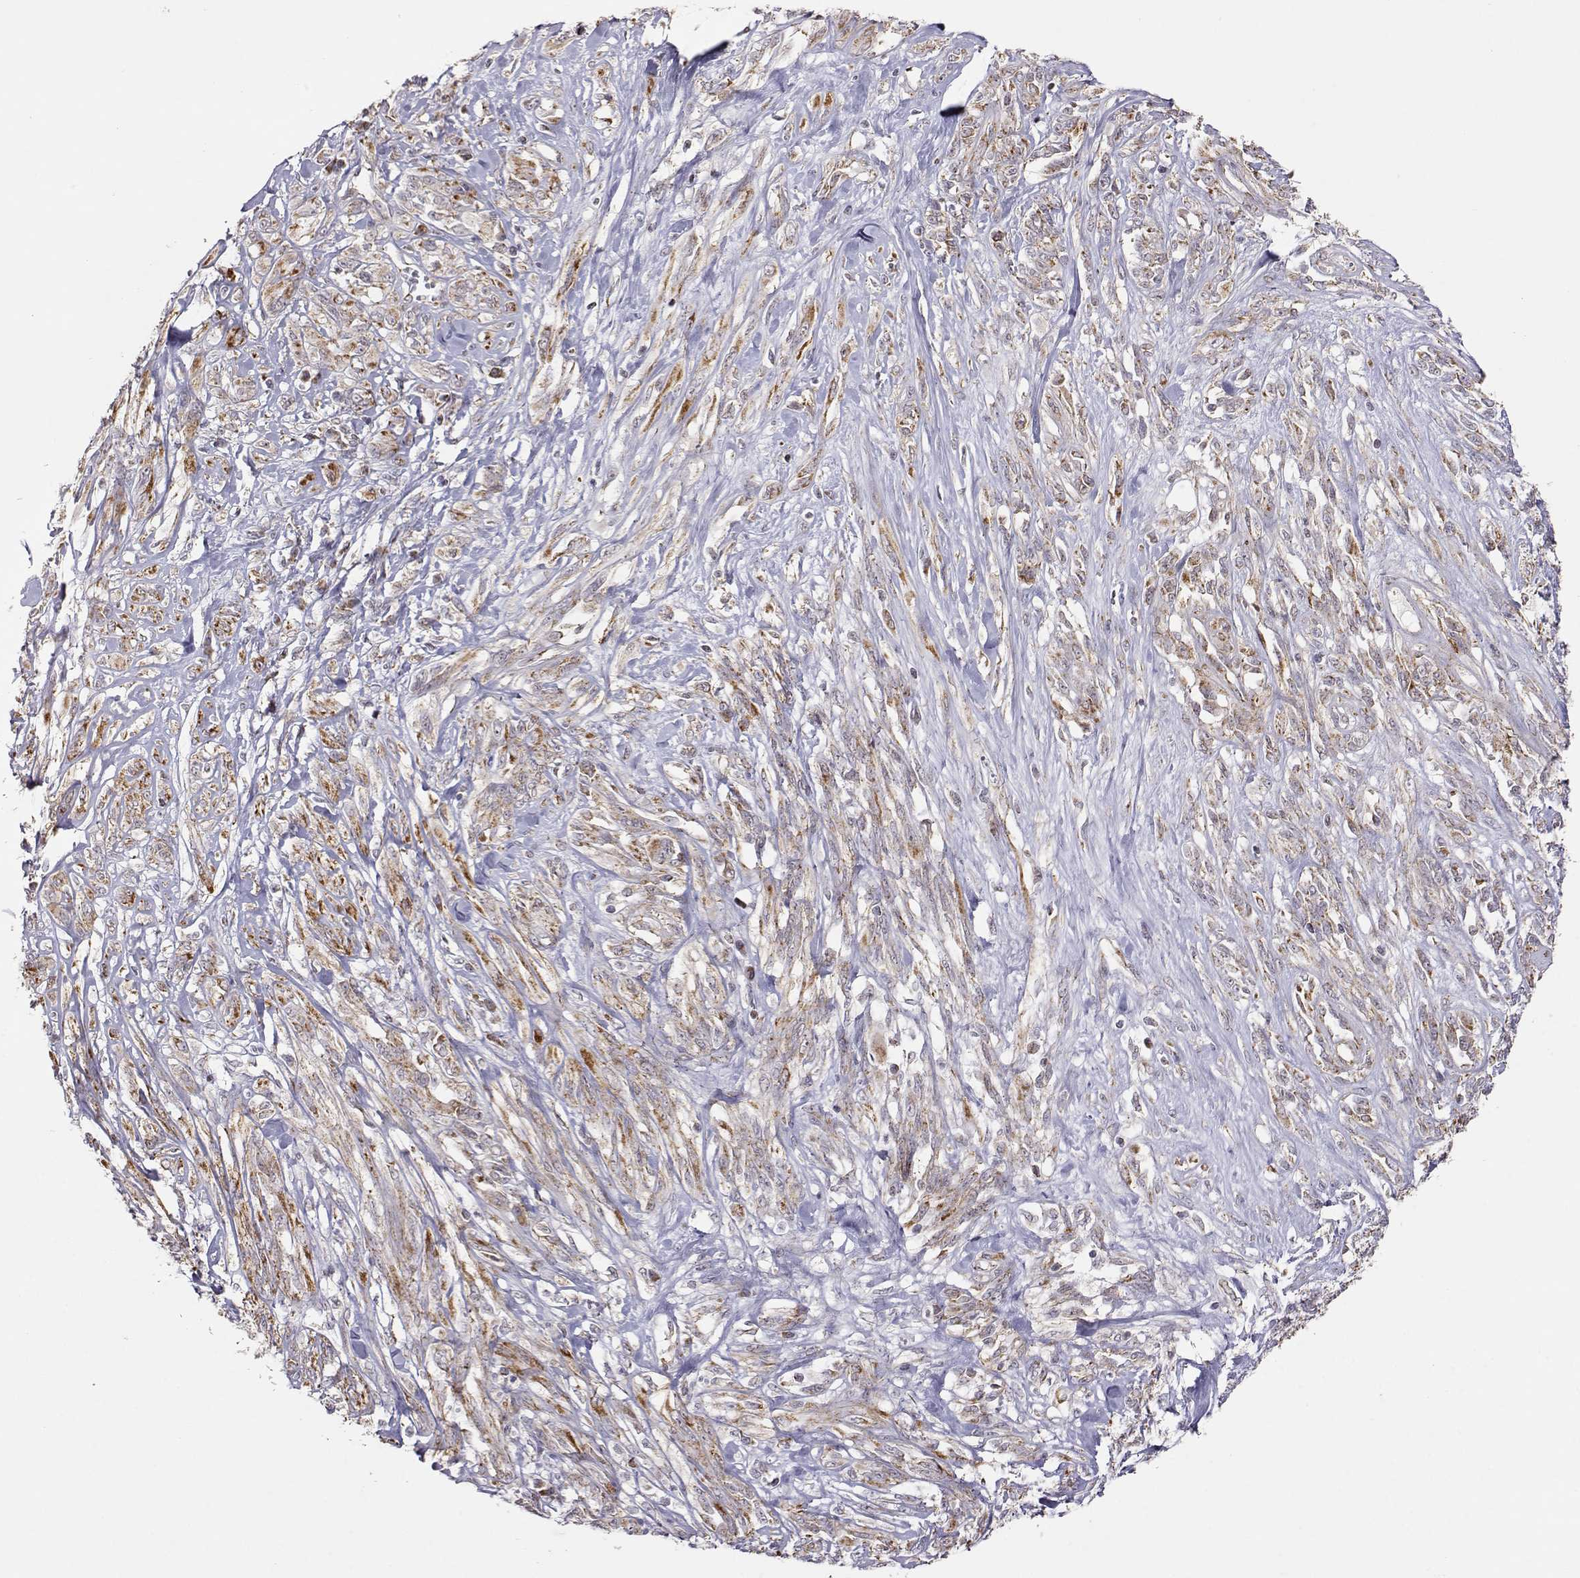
{"staining": {"intensity": "moderate", "quantity": "<25%", "location": "cytoplasmic/membranous"}, "tissue": "melanoma", "cell_type": "Tumor cells", "image_type": "cancer", "snomed": [{"axis": "morphology", "description": "Malignant melanoma, NOS"}, {"axis": "topography", "description": "Skin"}], "caption": "Melanoma tissue reveals moderate cytoplasmic/membranous positivity in approximately <25% of tumor cells, visualized by immunohistochemistry.", "gene": "EXOG", "patient": {"sex": "female", "age": 91}}